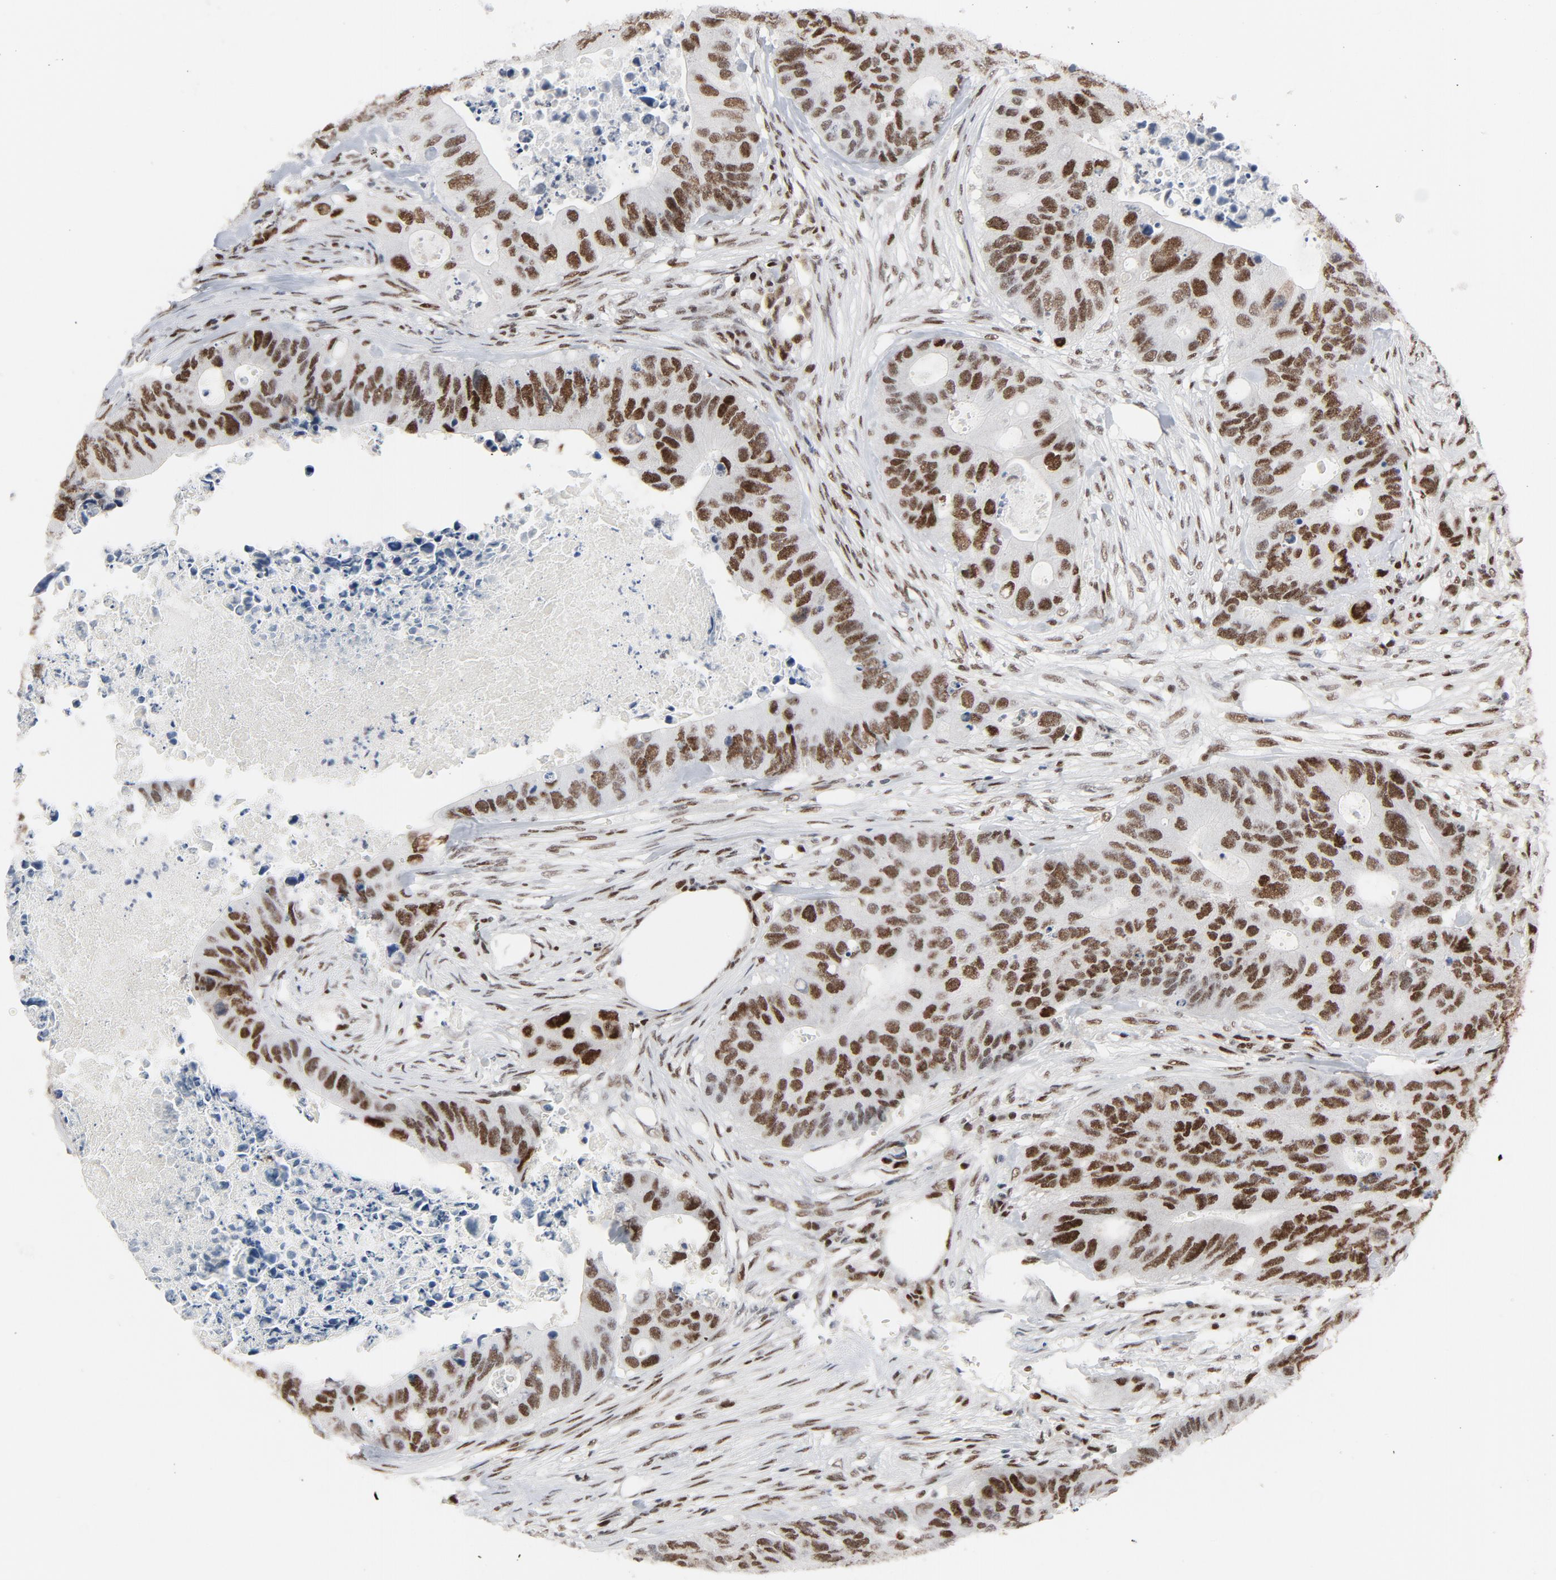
{"staining": {"intensity": "strong", "quantity": ">75%", "location": "nuclear"}, "tissue": "colorectal cancer", "cell_type": "Tumor cells", "image_type": "cancer", "snomed": [{"axis": "morphology", "description": "Adenocarcinoma, NOS"}, {"axis": "topography", "description": "Colon"}], "caption": "Protein analysis of colorectal cancer (adenocarcinoma) tissue demonstrates strong nuclear positivity in about >75% of tumor cells.", "gene": "JMJD6", "patient": {"sex": "male", "age": 71}}